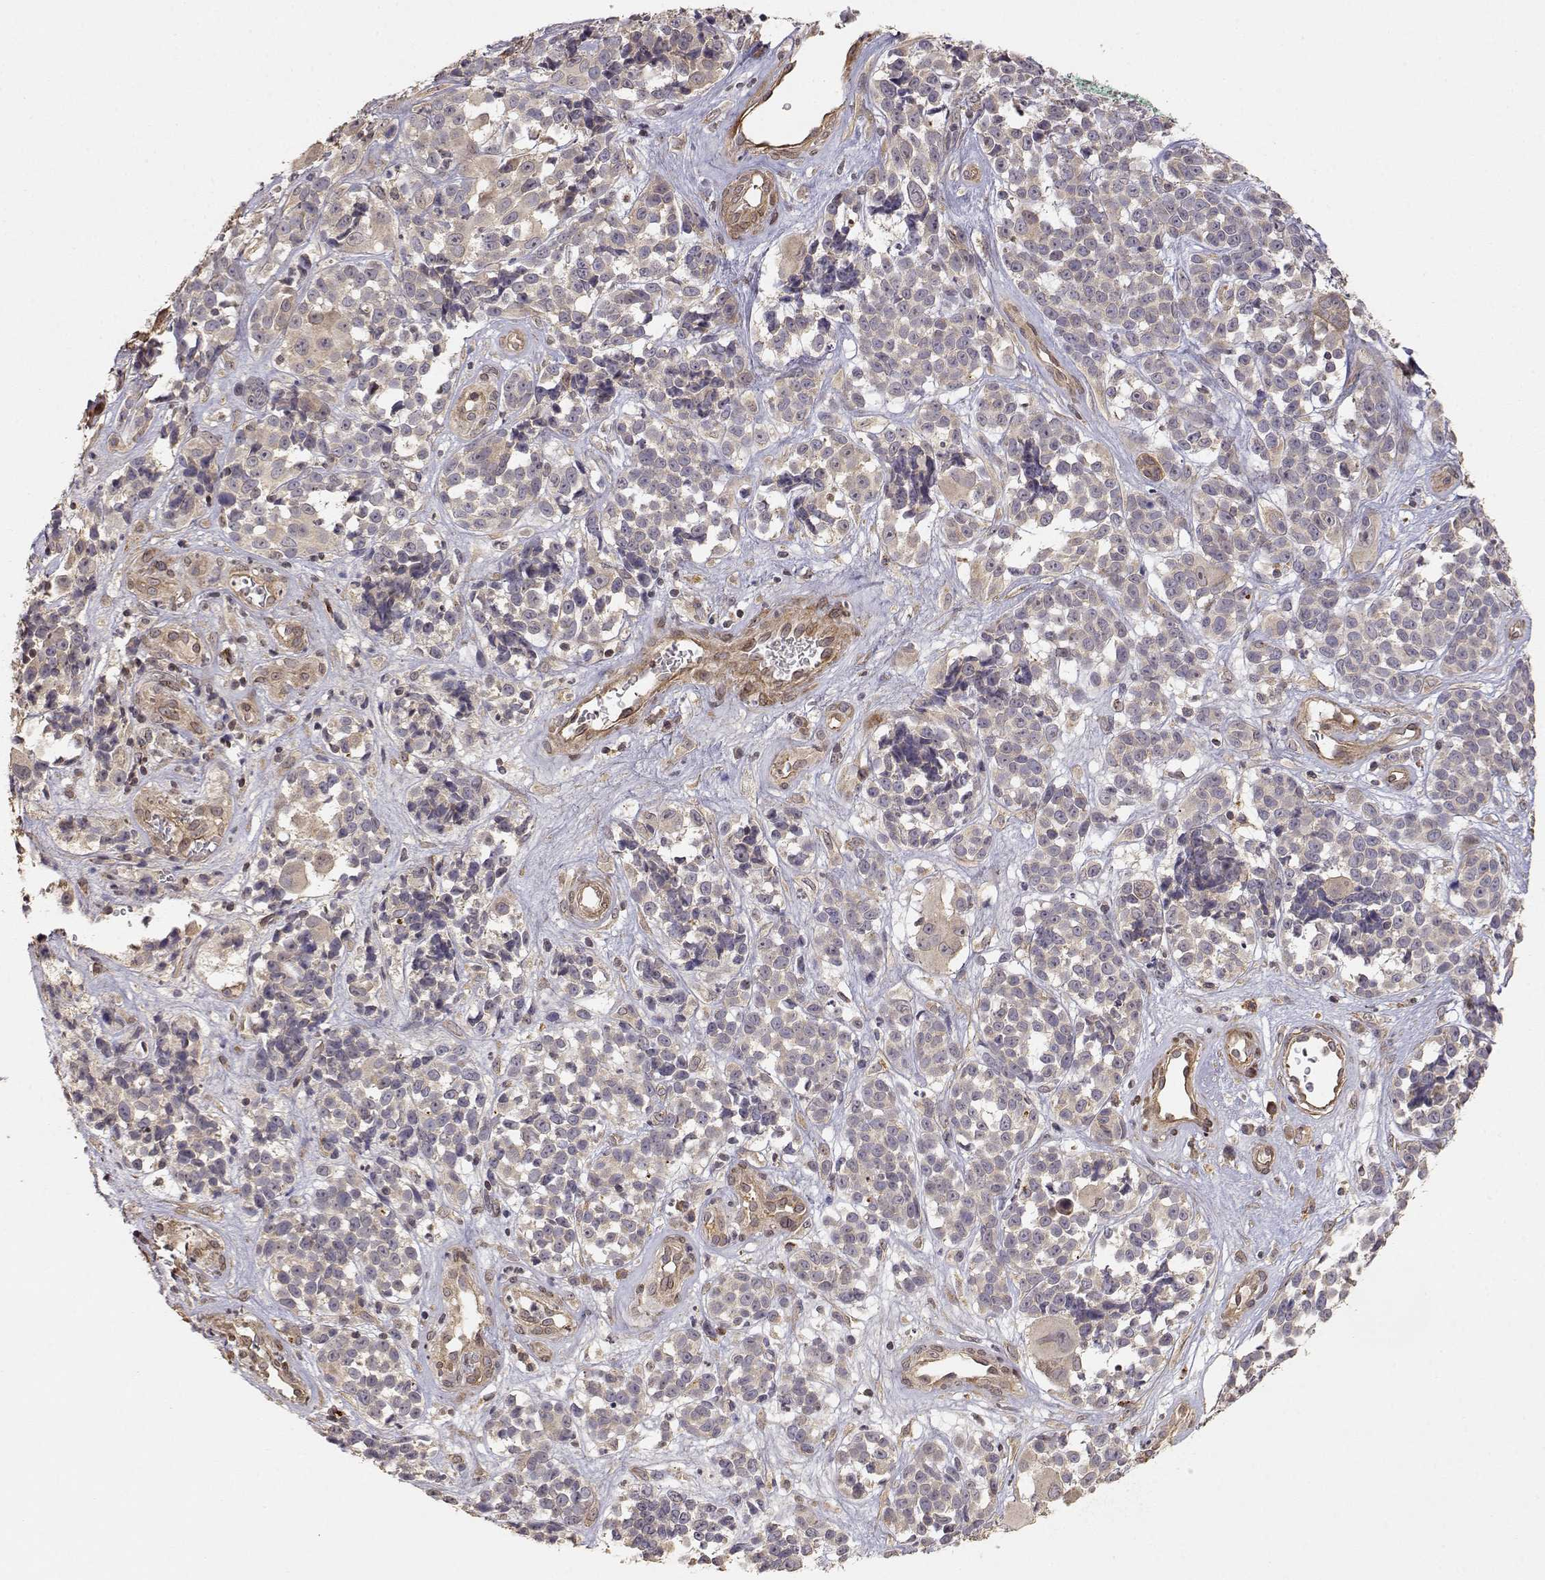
{"staining": {"intensity": "weak", "quantity": ">75%", "location": "cytoplasmic/membranous"}, "tissue": "melanoma", "cell_type": "Tumor cells", "image_type": "cancer", "snomed": [{"axis": "morphology", "description": "Malignant melanoma, NOS"}, {"axis": "topography", "description": "Skin"}], "caption": "Immunohistochemical staining of human melanoma displays low levels of weak cytoplasmic/membranous protein positivity in about >75% of tumor cells.", "gene": "PICK1", "patient": {"sex": "female", "age": 88}}